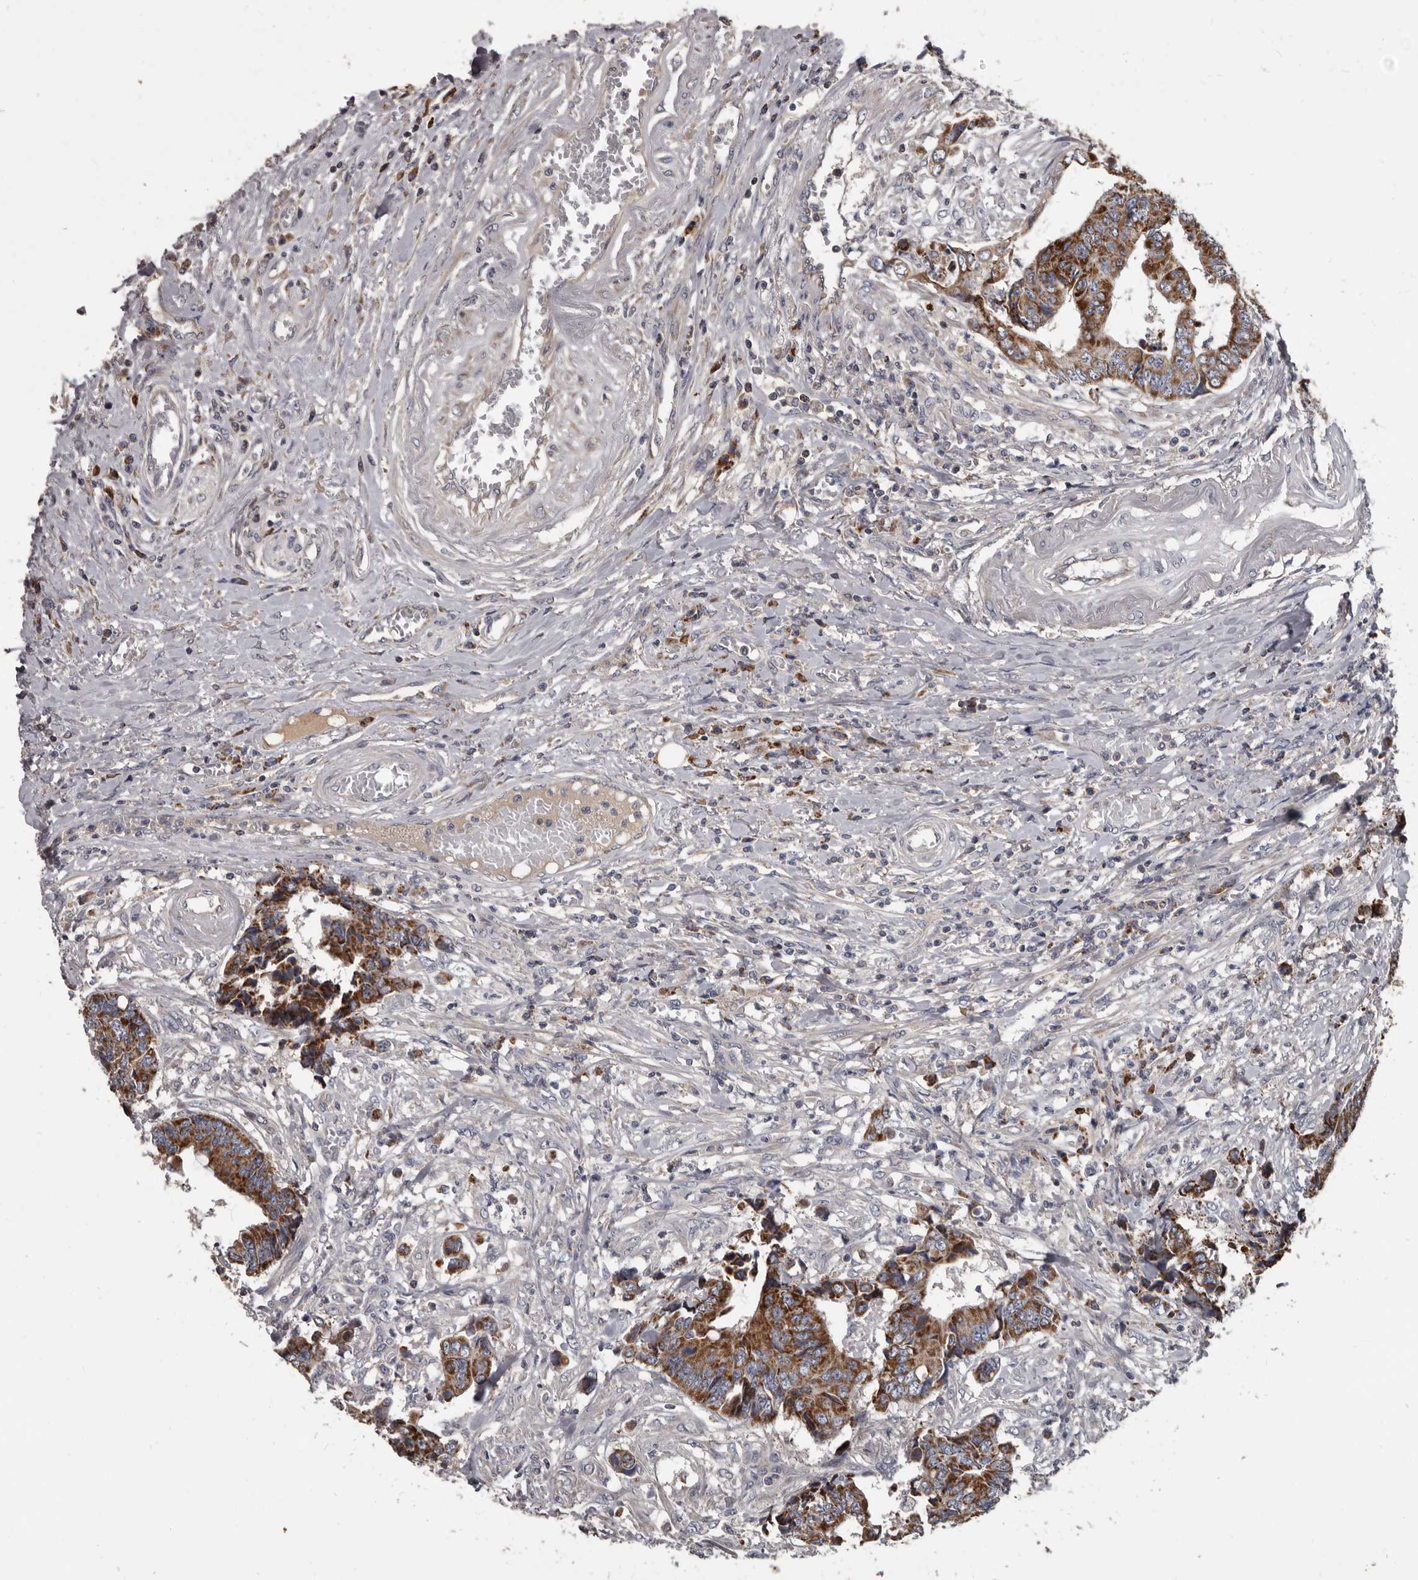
{"staining": {"intensity": "strong", "quantity": ">75%", "location": "cytoplasmic/membranous"}, "tissue": "colorectal cancer", "cell_type": "Tumor cells", "image_type": "cancer", "snomed": [{"axis": "morphology", "description": "Adenocarcinoma, NOS"}, {"axis": "topography", "description": "Rectum"}], "caption": "Immunohistochemistry of human colorectal cancer displays high levels of strong cytoplasmic/membranous staining in approximately >75% of tumor cells. (DAB IHC with brightfield microscopy, high magnification).", "gene": "ALDH5A1", "patient": {"sex": "male", "age": 84}}